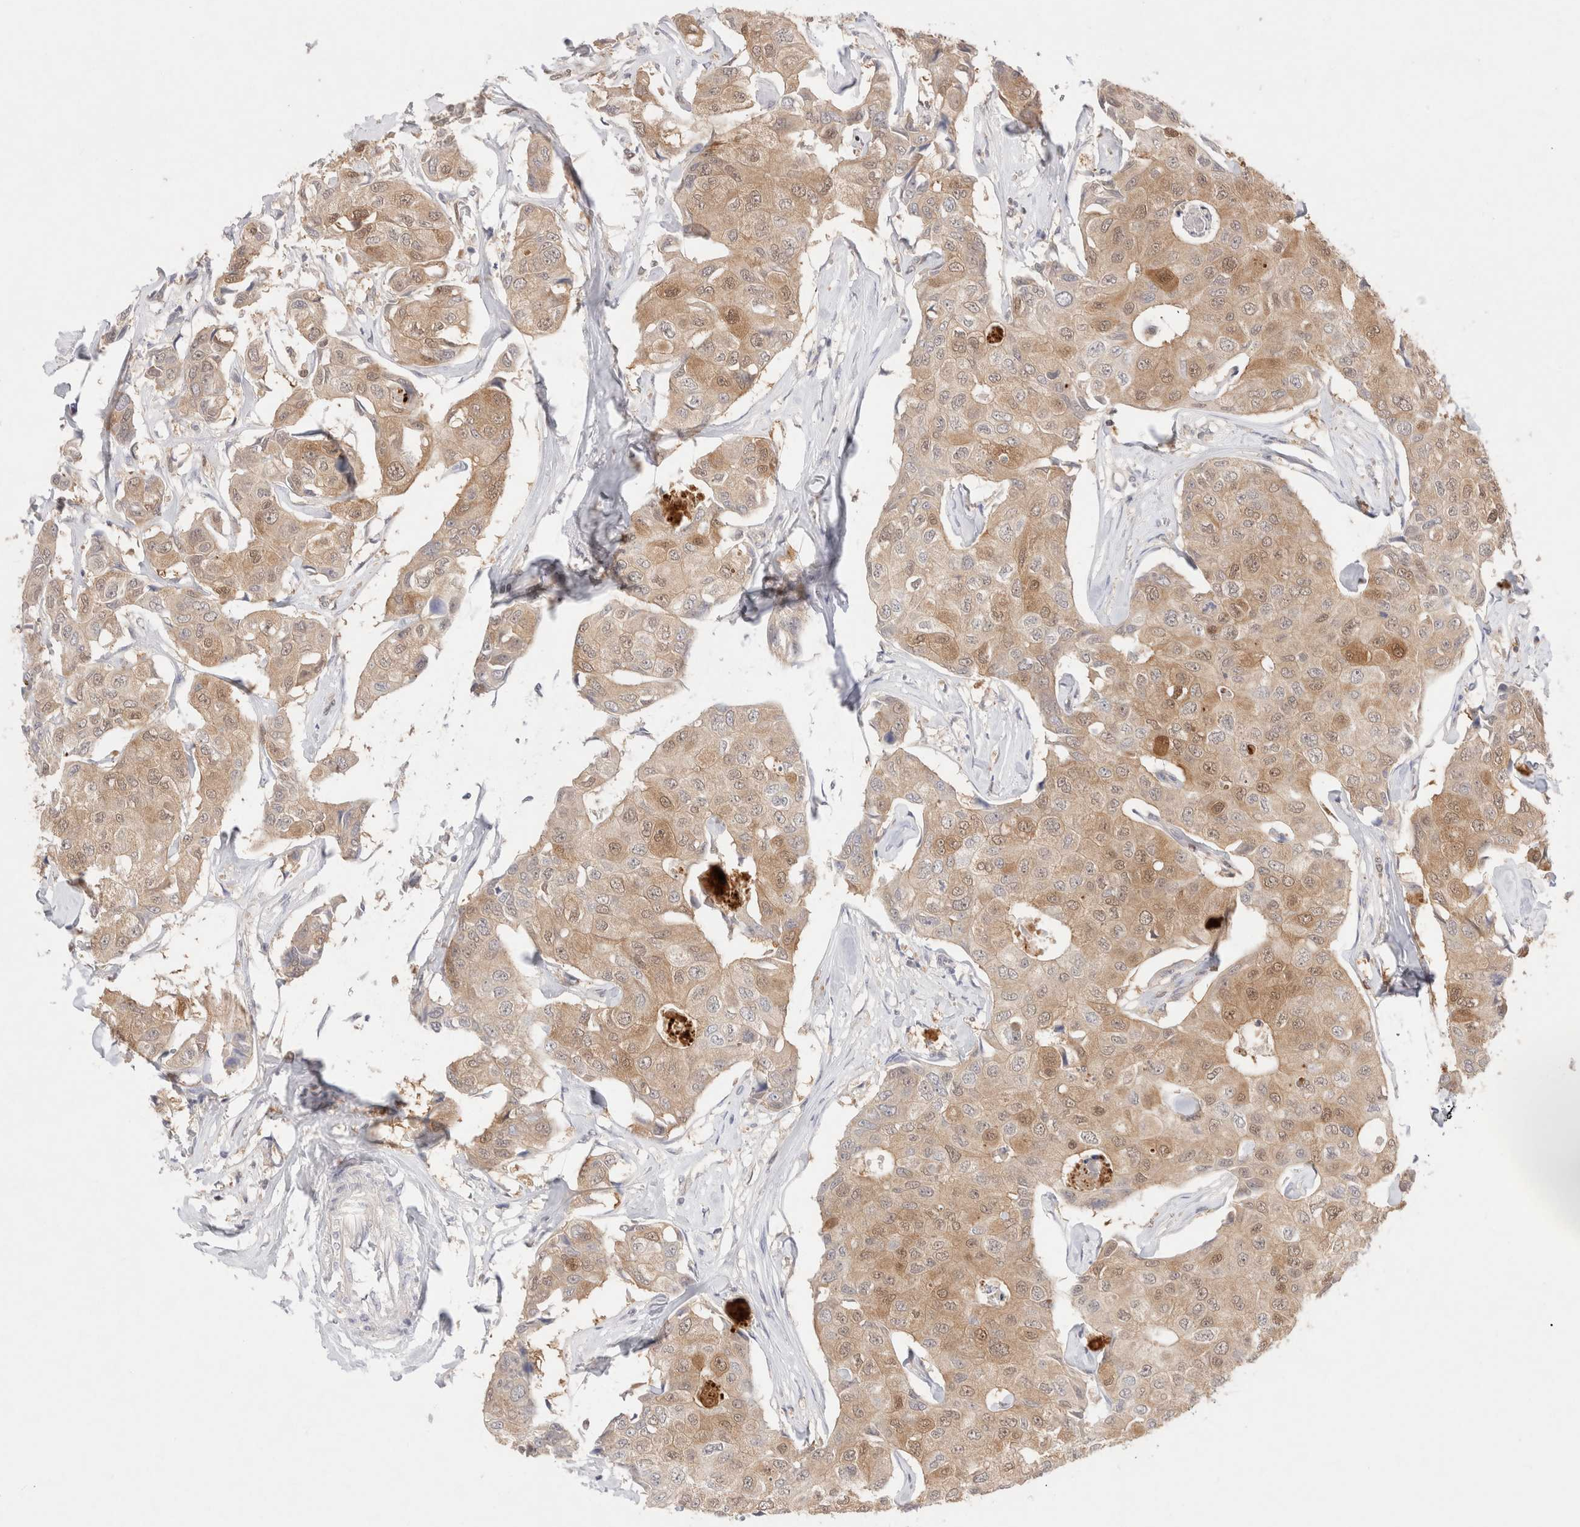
{"staining": {"intensity": "moderate", "quantity": ">75%", "location": "cytoplasmic/membranous"}, "tissue": "breast cancer", "cell_type": "Tumor cells", "image_type": "cancer", "snomed": [{"axis": "morphology", "description": "Duct carcinoma"}, {"axis": "topography", "description": "Breast"}], "caption": "DAB (3,3'-diaminobenzidine) immunohistochemical staining of invasive ductal carcinoma (breast) reveals moderate cytoplasmic/membranous protein staining in about >75% of tumor cells. (DAB (3,3'-diaminobenzidine) = brown stain, brightfield microscopy at high magnification).", "gene": "STARD10", "patient": {"sex": "female", "age": 80}}